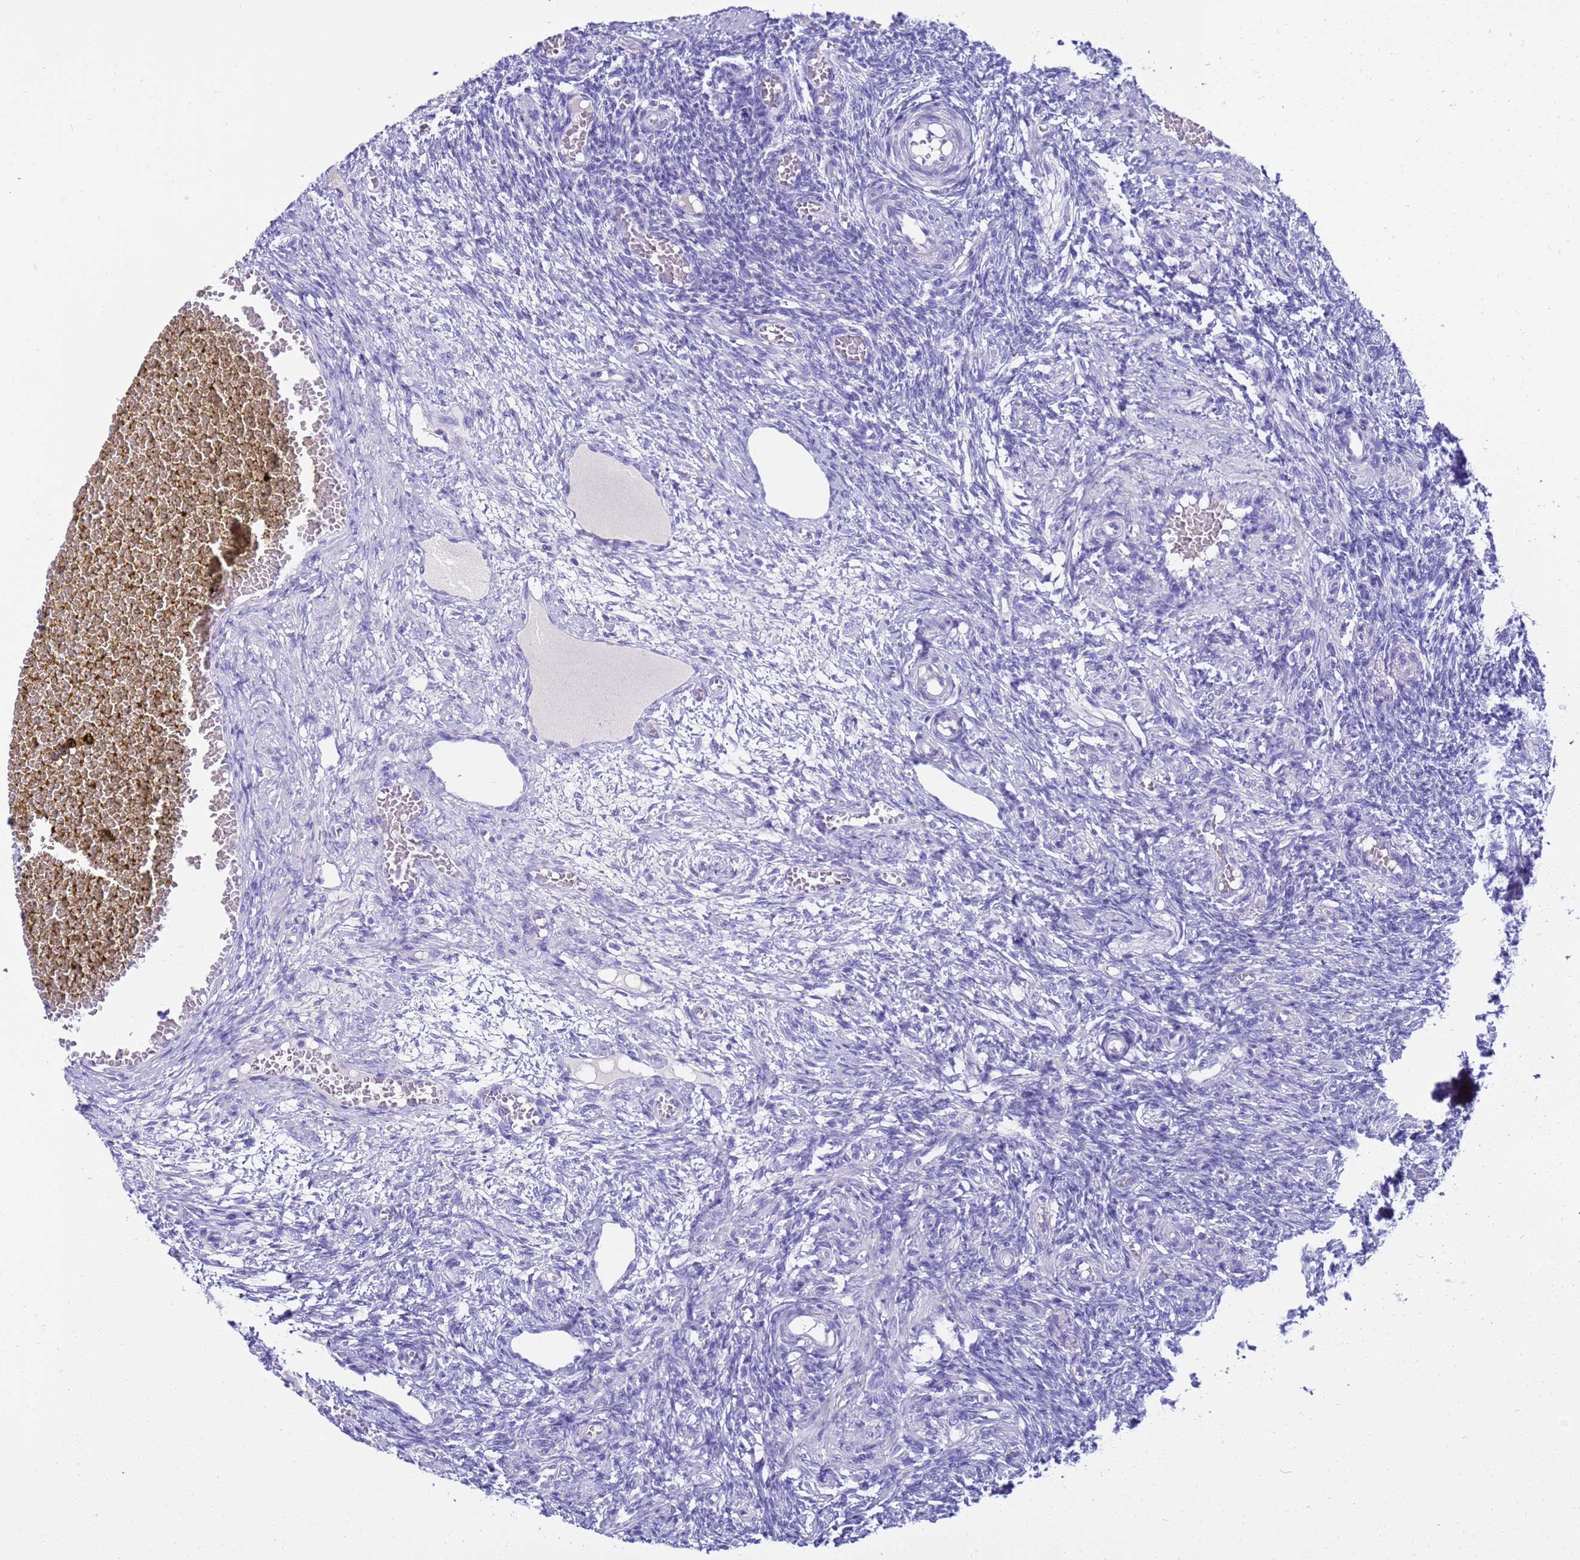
{"staining": {"intensity": "negative", "quantity": "none", "location": "none"}, "tissue": "ovary", "cell_type": "Ovarian stroma cells", "image_type": "normal", "snomed": [{"axis": "morphology", "description": "Normal tissue, NOS"}, {"axis": "topography", "description": "Ovary"}], "caption": "Unremarkable ovary was stained to show a protein in brown. There is no significant expression in ovarian stroma cells. (Stains: DAB IHC with hematoxylin counter stain, Microscopy: brightfield microscopy at high magnification).", "gene": "SYCN", "patient": {"sex": "female", "age": 27}}